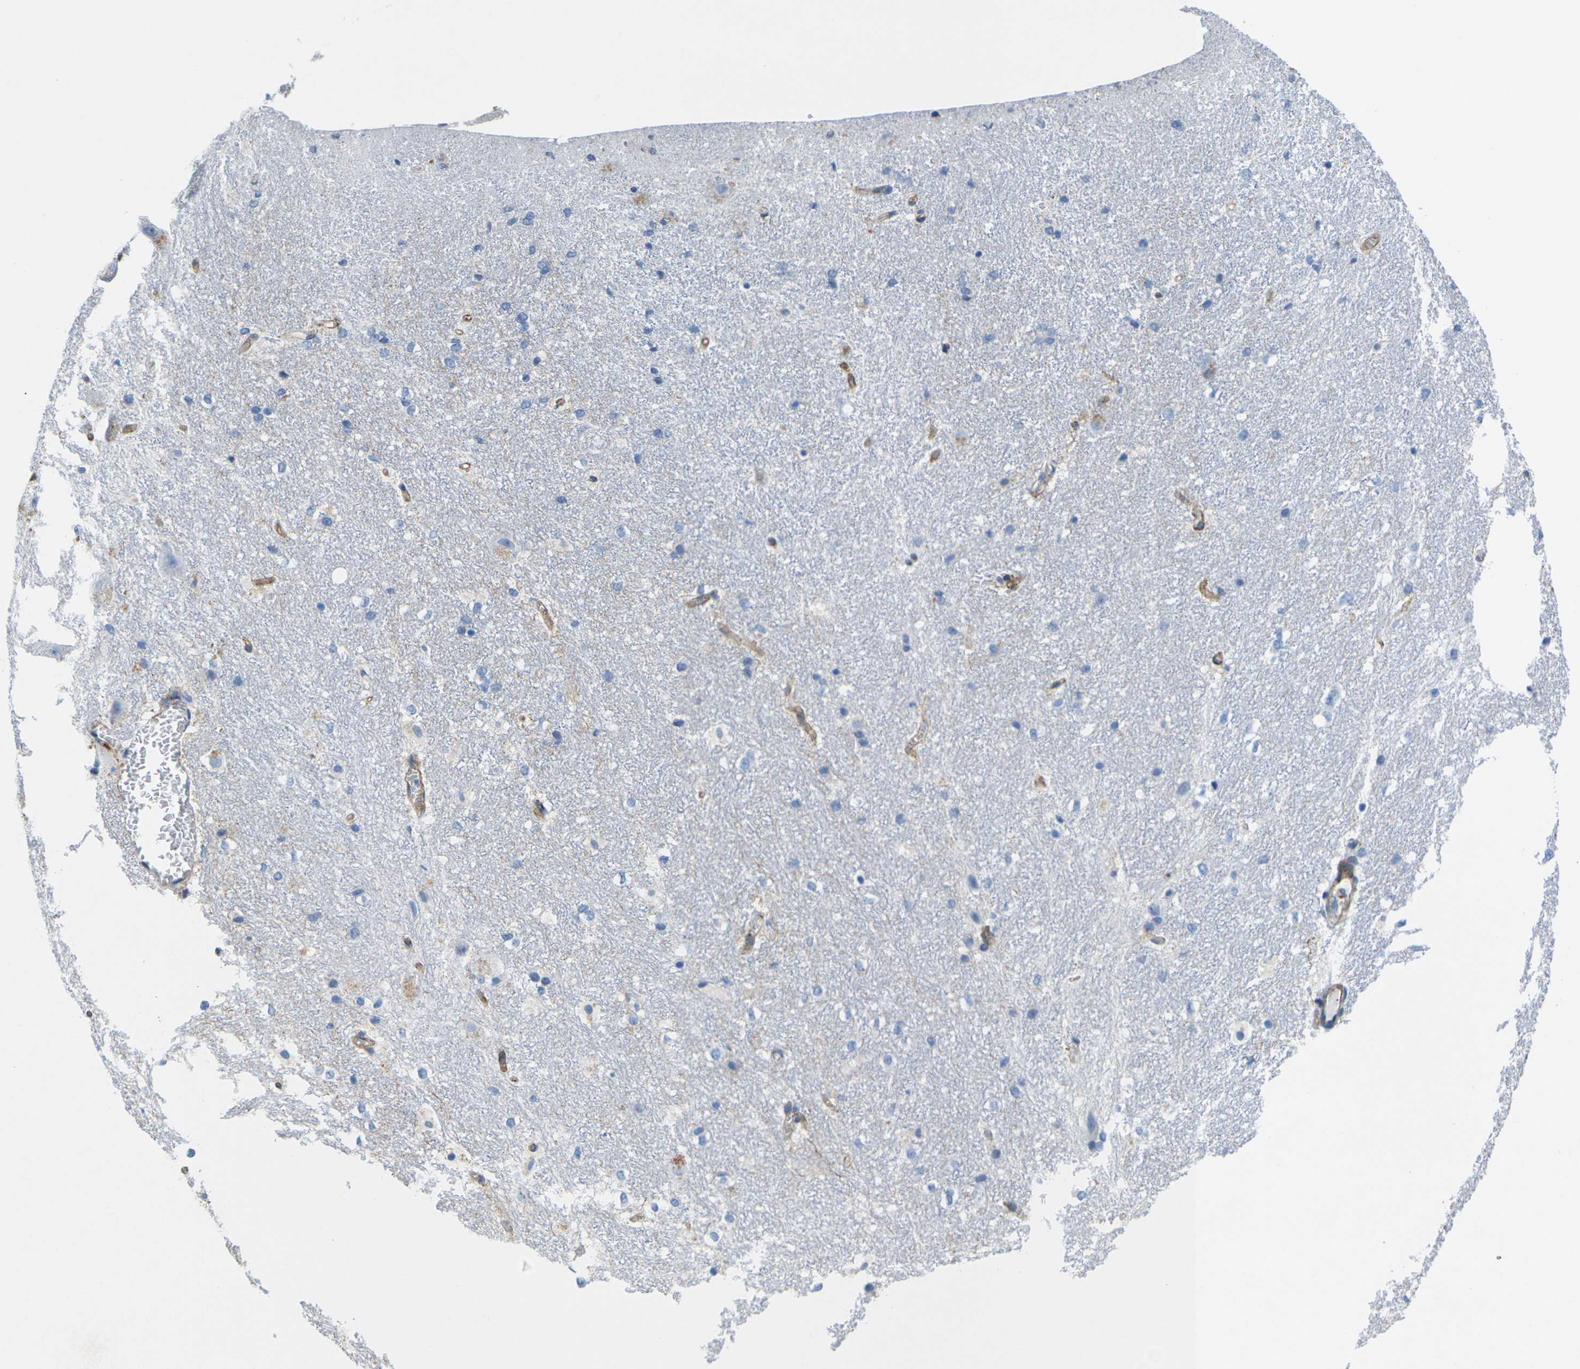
{"staining": {"intensity": "negative", "quantity": "none", "location": "none"}, "tissue": "hippocampus", "cell_type": "Glial cells", "image_type": "normal", "snomed": [{"axis": "morphology", "description": "Normal tissue, NOS"}, {"axis": "topography", "description": "Hippocampus"}], "caption": "Immunohistochemistry image of unremarkable human hippocampus stained for a protein (brown), which shows no expression in glial cells. (Immunohistochemistry, brightfield microscopy, high magnification).", "gene": "IQGAP1", "patient": {"sex": "female", "age": 19}}